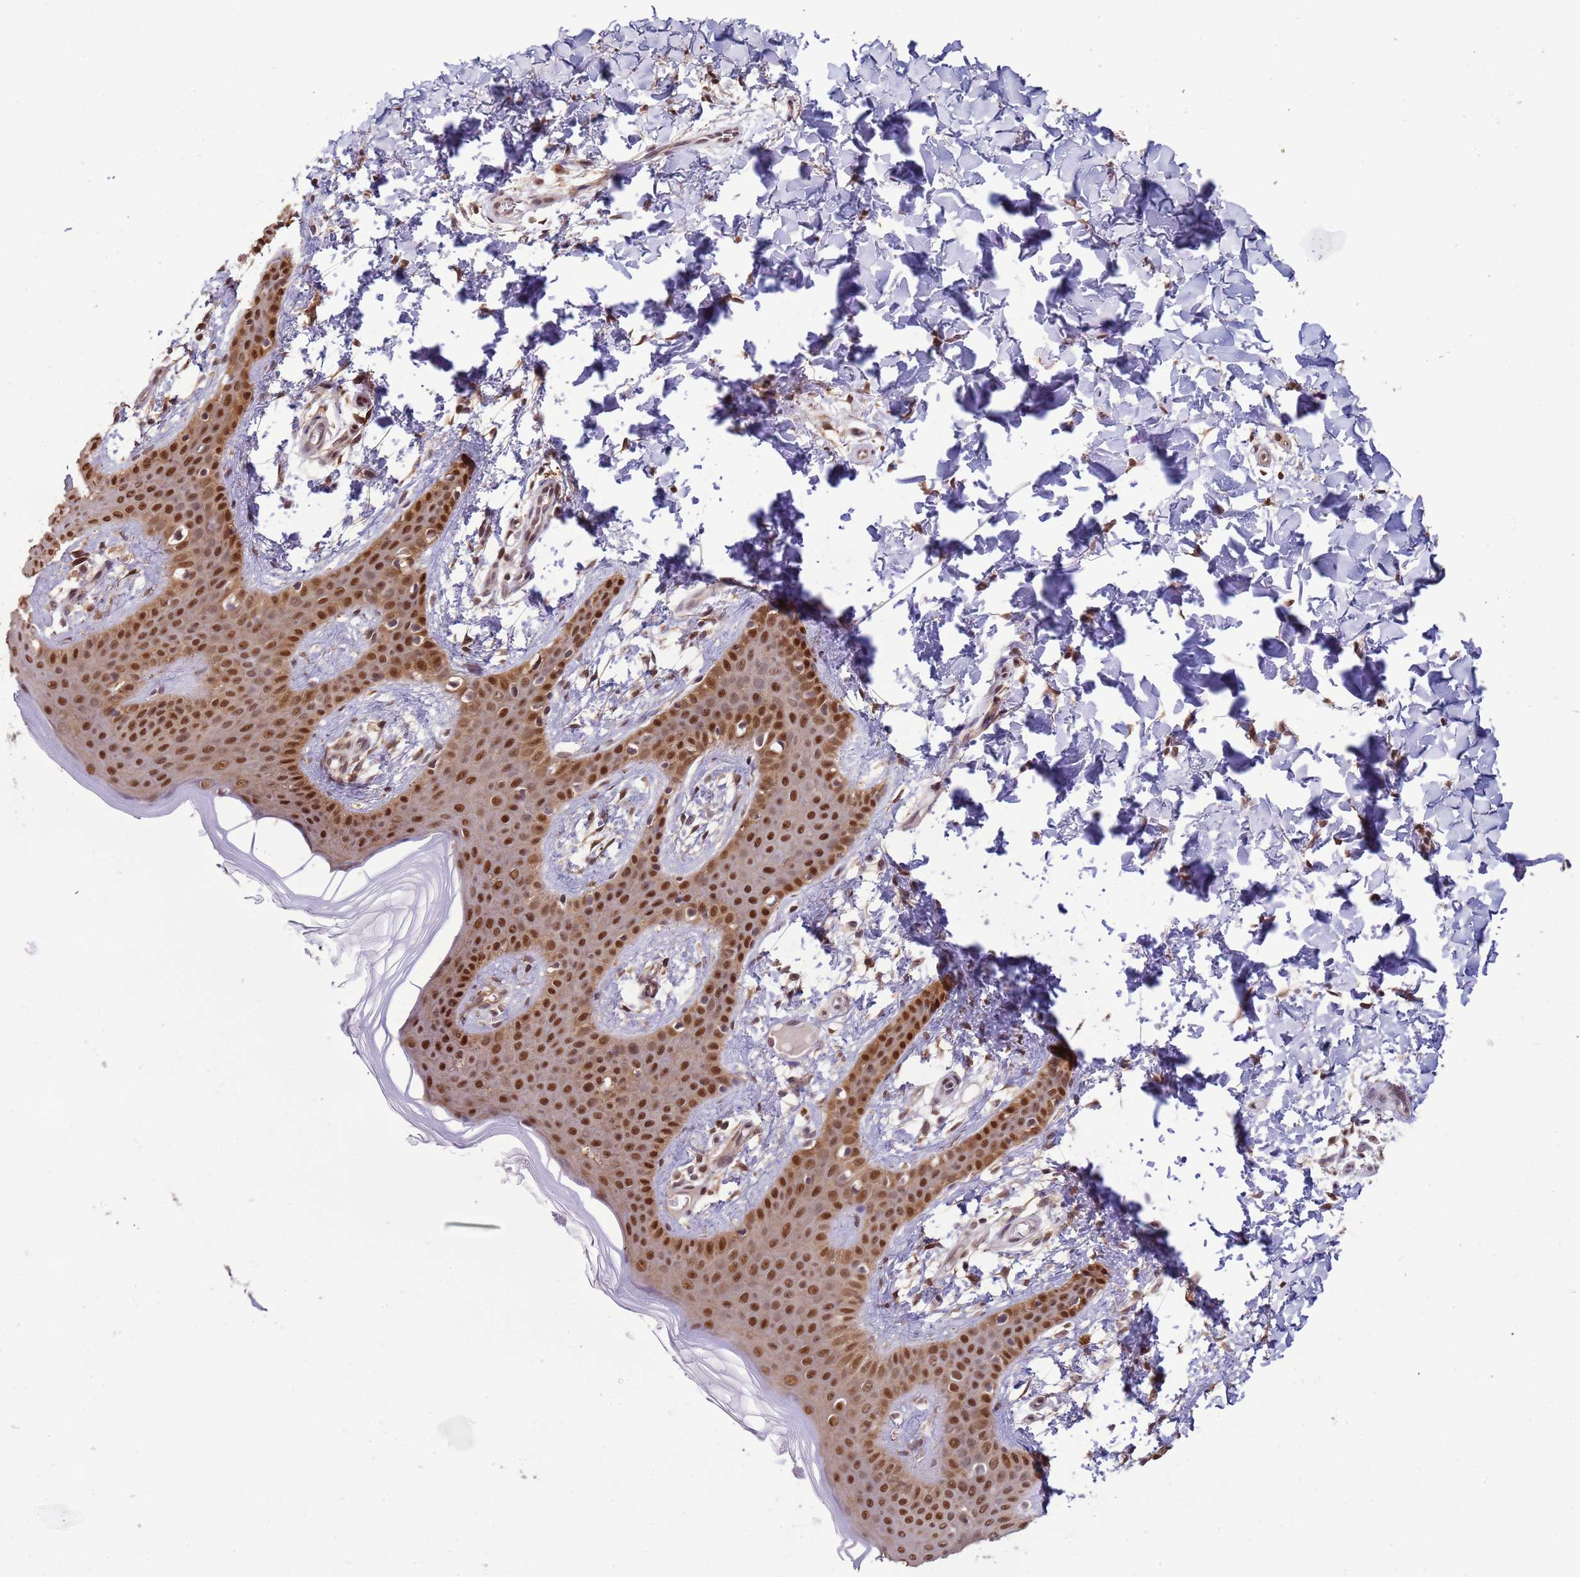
{"staining": {"intensity": "moderate", "quantity": ">75%", "location": "cytoplasmic/membranous,nuclear"}, "tissue": "skin", "cell_type": "Fibroblasts", "image_type": "normal", "snomed": [{"axis": "morphology", "description": "Normal tissue, NOS"}, {"axis": "topography", "description": "Skin"}], "caption": "DAB (3,3'-diaminobenzidine) immunohistochemical staining of benign human skin shows moderate cytoplasmic/membranous,nuclear protein expression in about >75% of fibroblasts. Nuclei are stained in blue.", "gene": "ZBTB5", "patient": {"sex": "male", "age": 36}}